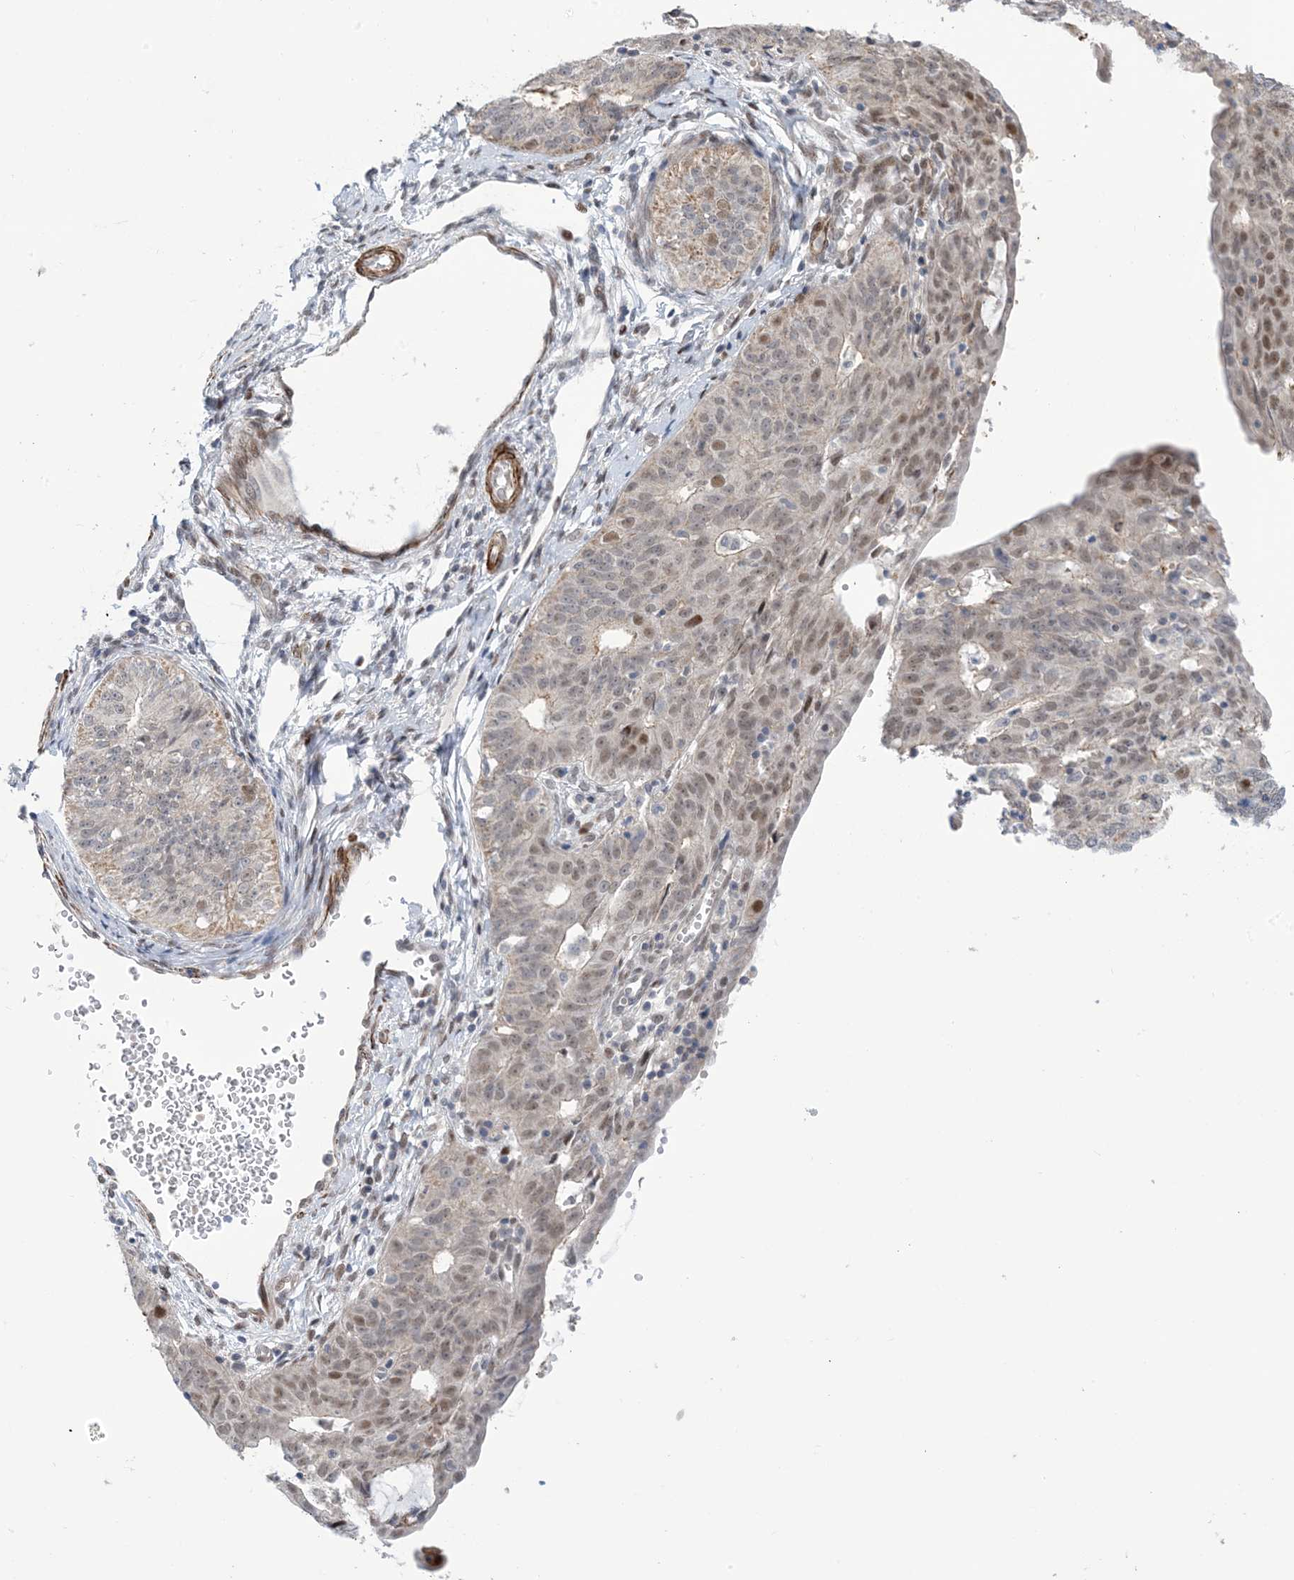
{"staining": {"intensity": "moderate", "quantity": "<25%", "location": "nuclear"}, "tissue": "endometrial cancer", "cell_type": "Tumor cells", "image_type": "cancer", "snomed": [{"axis": "morphology", "description": "Adenocarcinoma, NOS"}, {"axis": "topography", "description": "Endometrium"}], "caption": "Endometrial cancer tissue demonstrates moderate nuclear expression in about <25% of tumor cells The staining was performed using DAB (3,3'-diaminobenzidine) to visualize the protein expression in brown, while the nuclei were stained in blue with hematoxylin (Magnification: 20x).", "gene": "ZNF8", "patient": {"sex": "female", "age": 32}}